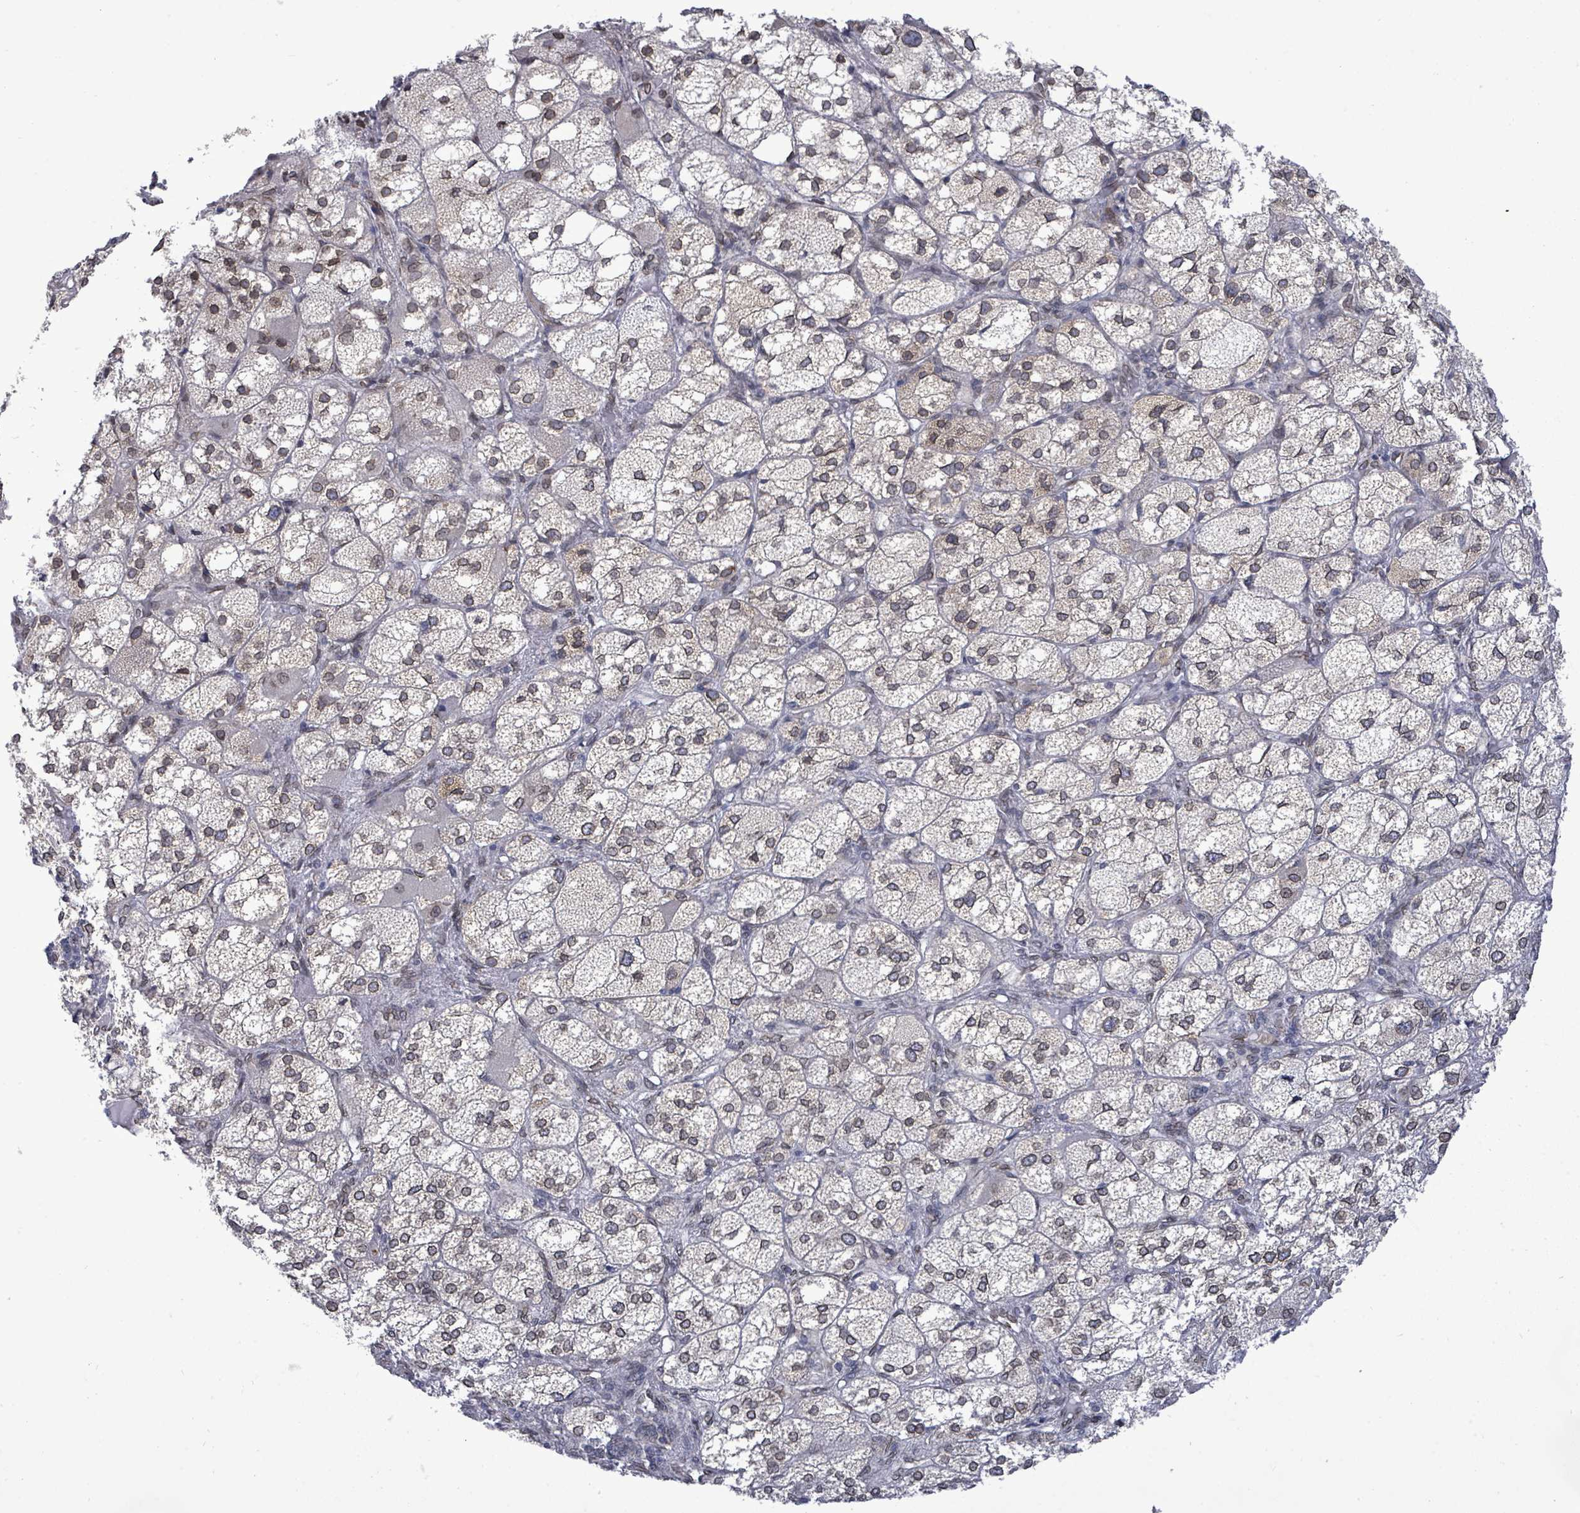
{"staining": {"intensity": "moderate", "quantity": "25%-75%", "location": "cytoplasmic/membranous,nuclear"}, "tissue": "adrenal gland", "cell_type": "Glandular cells", "image_type": "normal", "snomed": [{"axis": "morphology", "description": "Normal tissue, NOS"}, {"axis": "topography", "description": "Adrenal gland"}], "caption": "The photomicrograph exhibits staining of benign adrenal gland, revealing moderate cytoplasmic/membranous,nuclear protein staining (brown color) within glandular cells.", "gene": "ARFGAP1", "patient": {"sex": "female", "age": 61}}